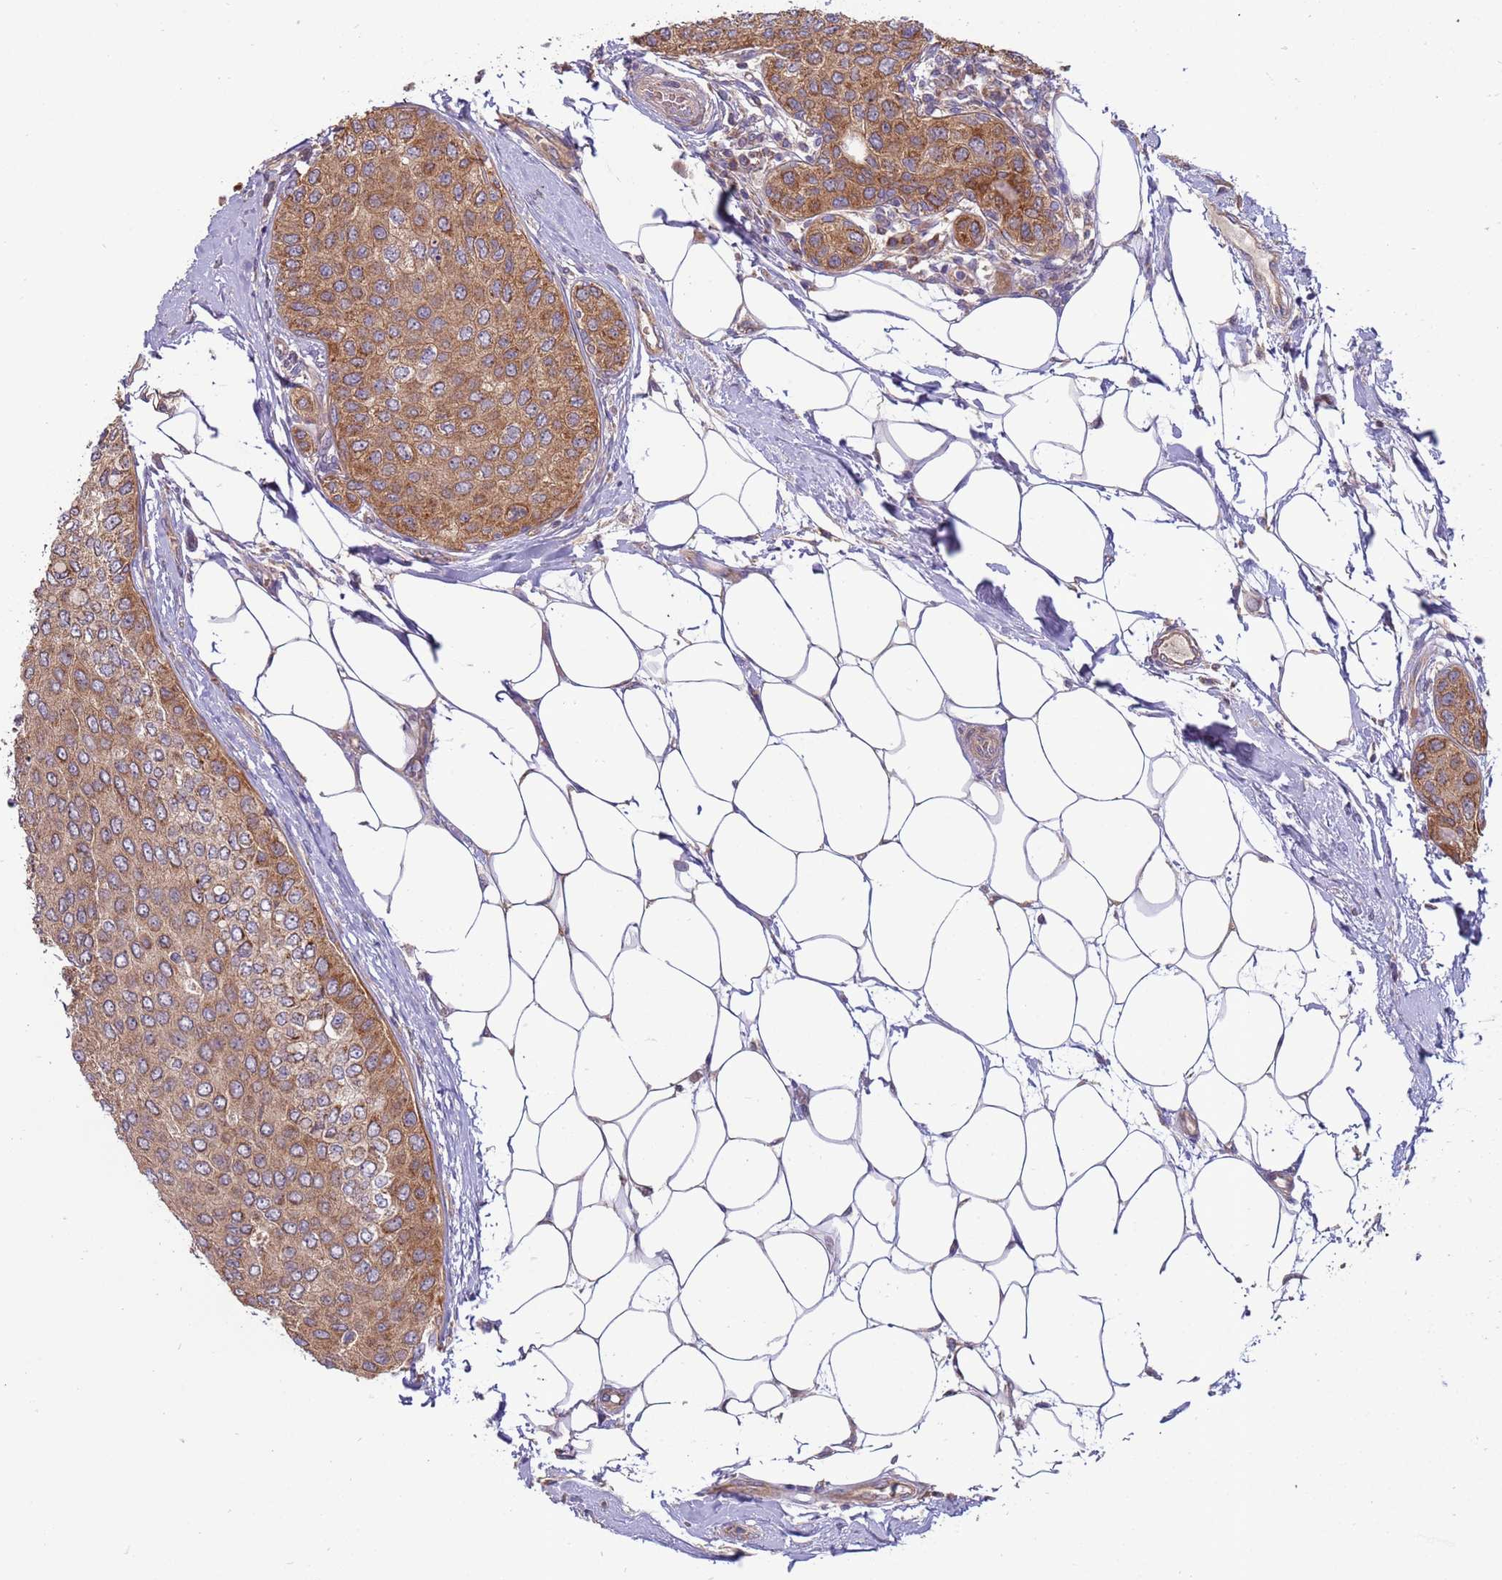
{"staining": {"intensity": "moderate", "quantity": ">75%", "location": "cytoplasmic/membranous"}, "tissue": "breast cancer", "cell_type": "Tumor cells", "image_type": "cancer", "snomed": [{"axis": "morphology", "description": "Duct carcinoma"}, {"axis": "topography", "description": "Breast"}], "caption": "Protein expression analysis of breast cancer shows moderate cytoplasmic/membranous expression in approximately >75% of tumor cells.", "gene": "UQCRQ", "patient": {"sex": "female", "age": 72}}